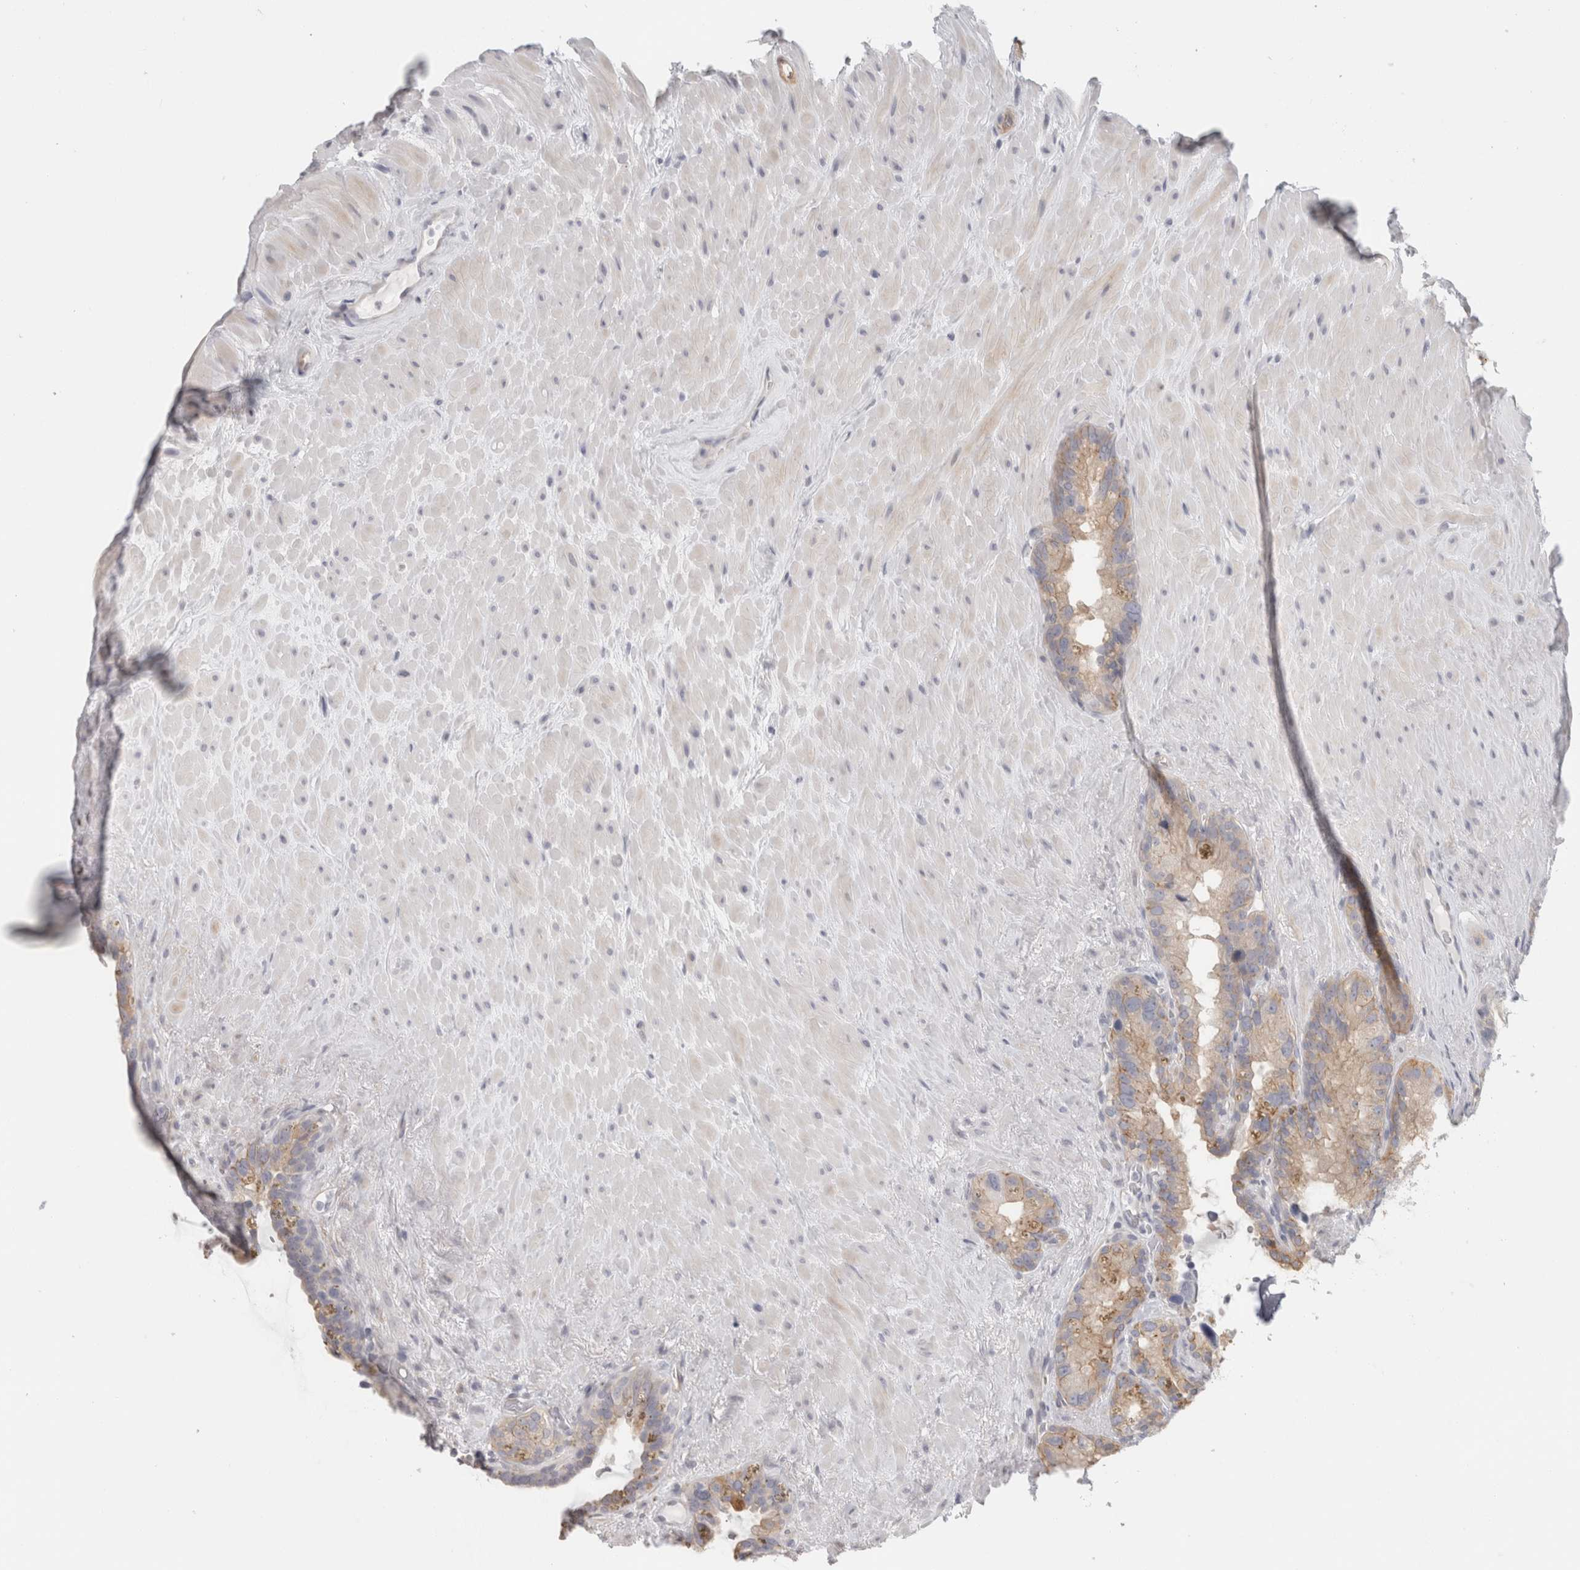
{"staining": {"intensity": "weak", "quantity": "25%-75%", "location": "cytoplasmic/membranous"}, "tissue": "seminal vesicle", "cell_type": "Glandular cells", "image_type": "normal", "snomed": [{"axis": "morphology", "description": "Normal tissue, NOS"}, {"axis": "topography", "description": "Seminal veicle"}], "caption": "Human seminal vesicle stained for a protein (brown) shows weak cytoplasmic/membranous positive staining in about 25%-75% of glandular cells.", "gene": "FBLIM1", "patient": {"sex": "male", "age": 80}}